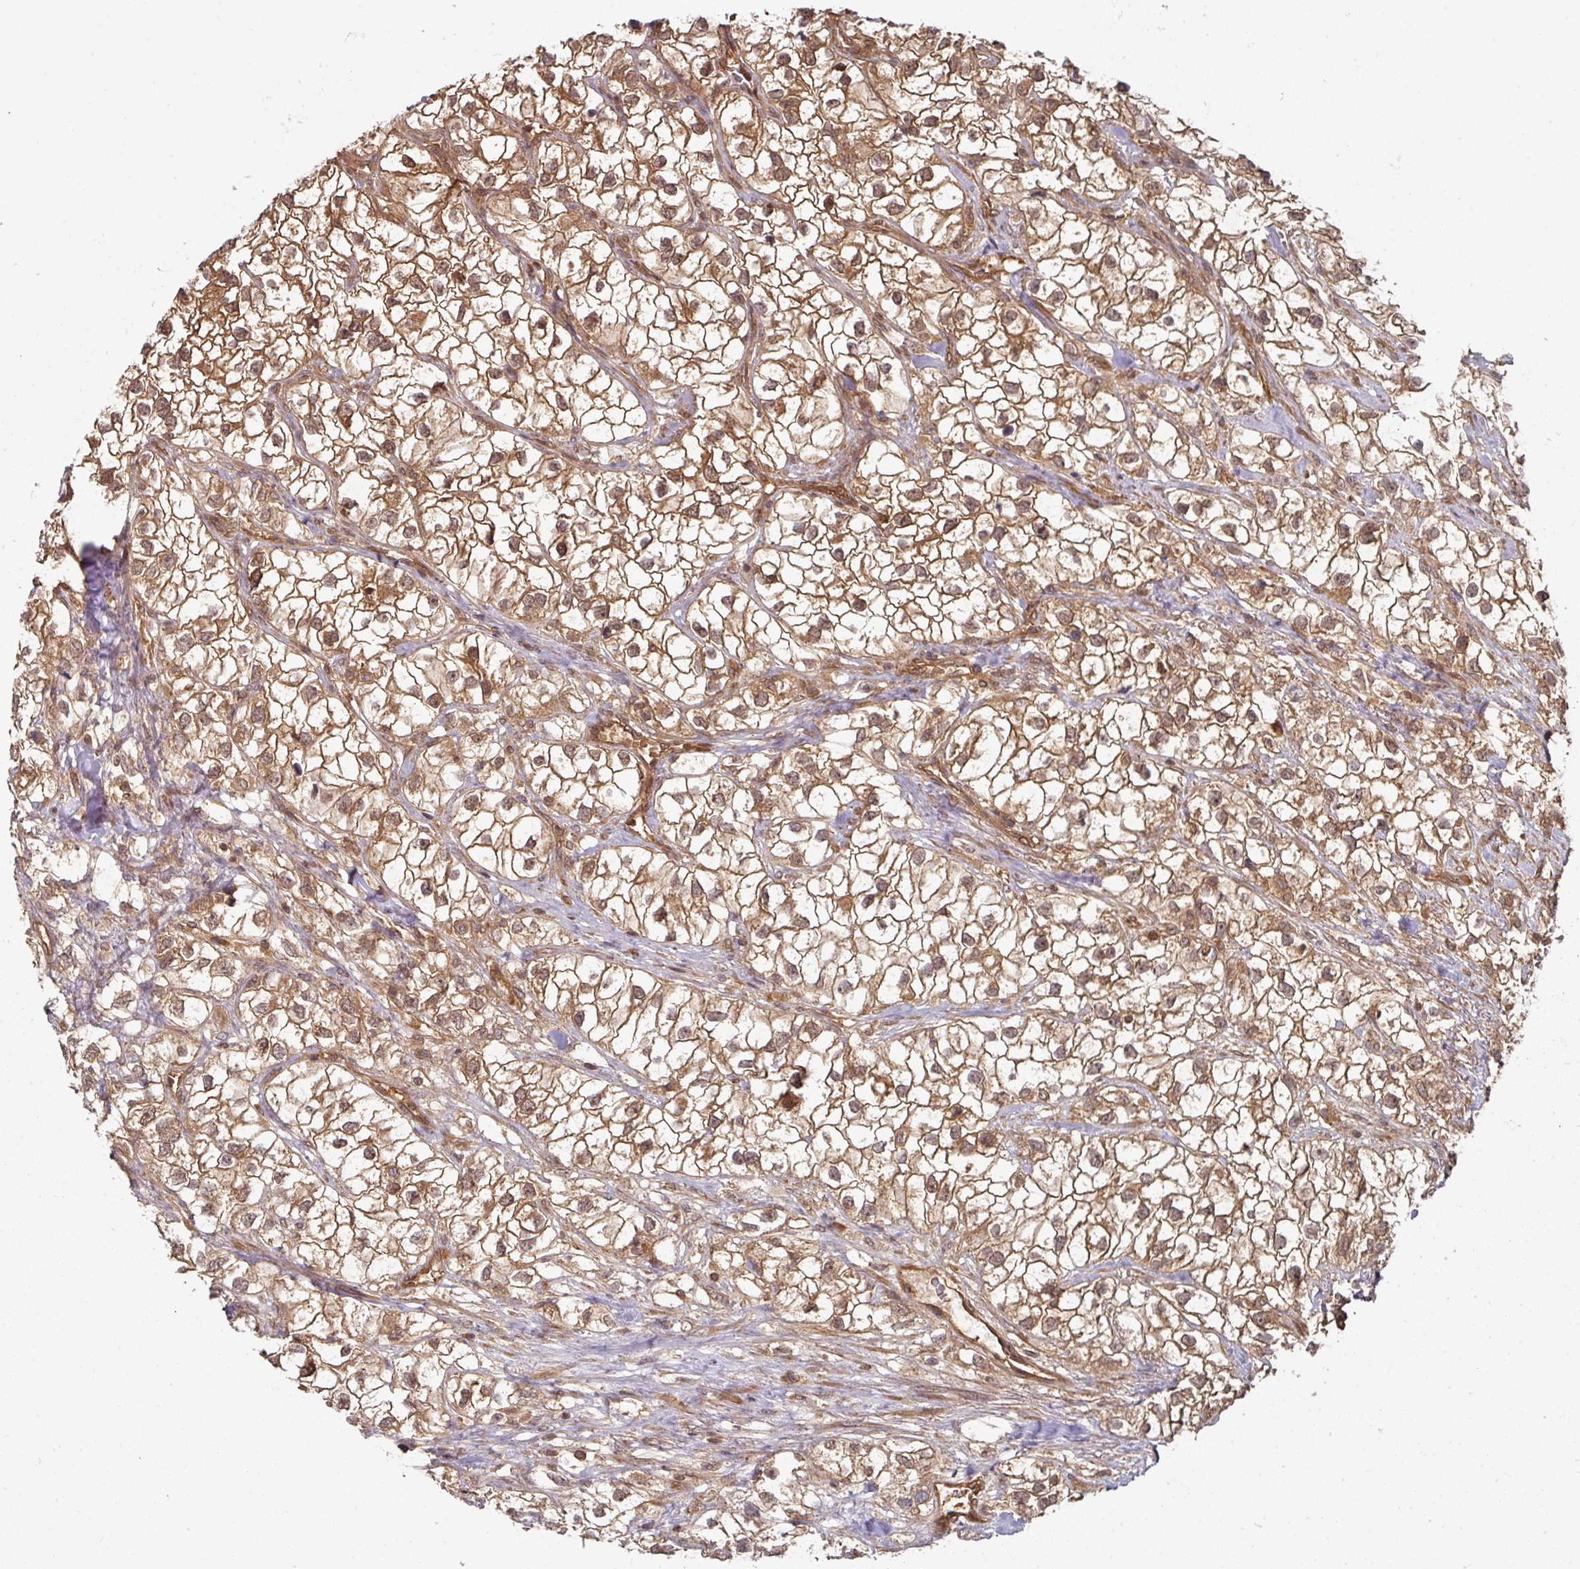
{"staining": {"intensity": "moderate", "quantity": ">75%", "location": "cytoplasmic/membranous,nuclear"}, "tissue": "renal cancer", "cell_type": "Tumor cells", "image_type": "cancer", "snomed": [{"axis": "morphology", "description": "Adenocarcinoma, NOS"}, {"axis": "topography", "description": "Kidney"}], "caption": "Immunohistochemical staining of renal cancer shows moderate cytoplasmic/membranous and nuclear protein expression in about >75% of tumor cells.", "gene": "EIF4EBP2", "patient": {"sex": "male", "age": 59}}